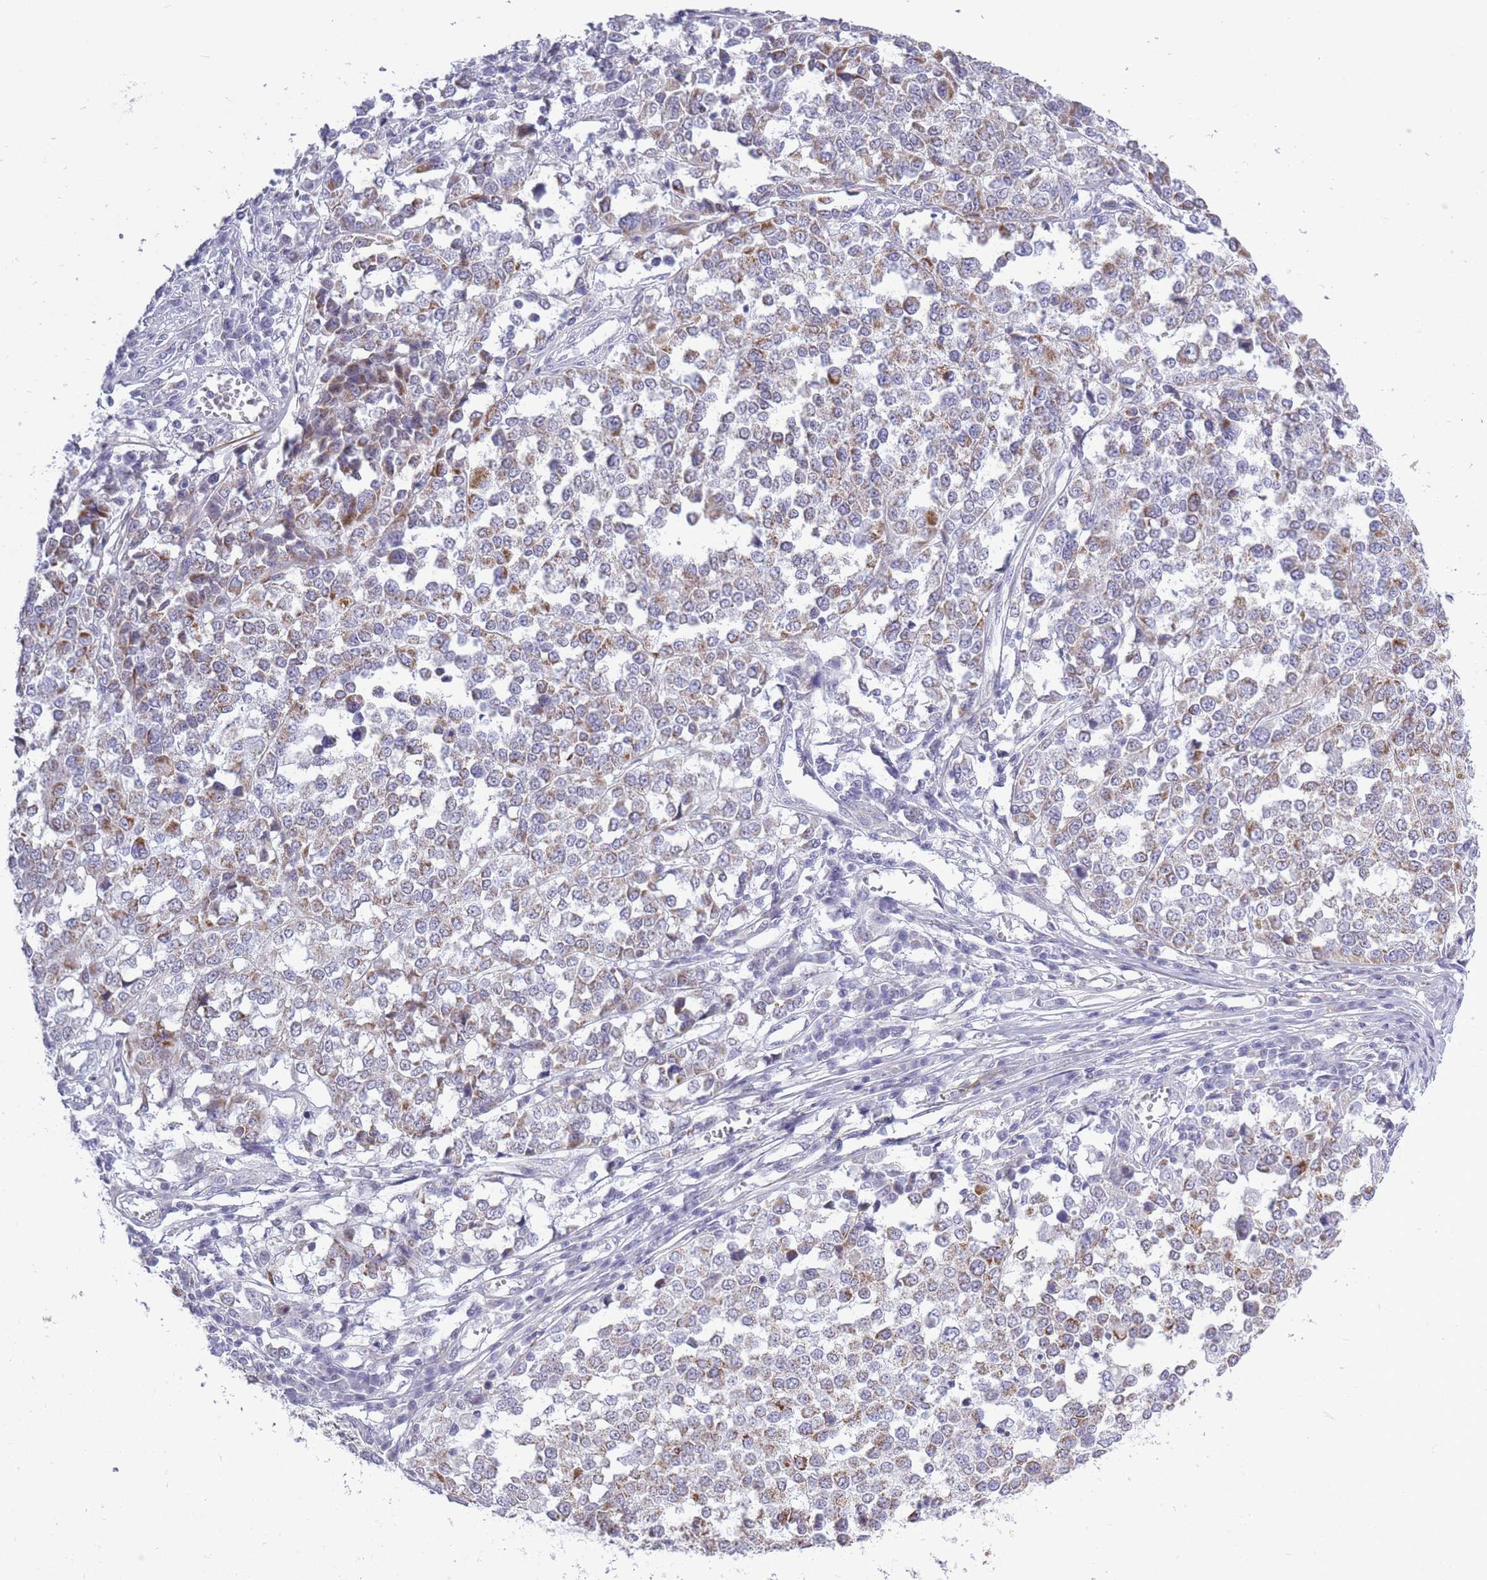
{"staining": {"intensity": "moderate", "quantity": "25%-75%", "location": "cytoplasmic/membranous"}, "tissue": "melanoma", "cell_type": "Tumor cells", "image_type": "cancer", "snomed": [{"axis": "morphology", "description": "Malignant melanoma, Metastatic site"}, {"axis": "topography", "description": "Lymph node"}], "caption": "Immunohistochemistry (IHC) photomicrograph of neoplastic tissue: human malignant melanoma (metastatic site) stained using immunohistochemistry (IHC) shows medium levels of moderate protein expression localized specifically in the cytoplasmic/membranous of tumor cells, appearing as a cytoplasmic/membranous brown color.", "gene": "ZBTB24", "patient": {"sex": "male", "age": 44}}